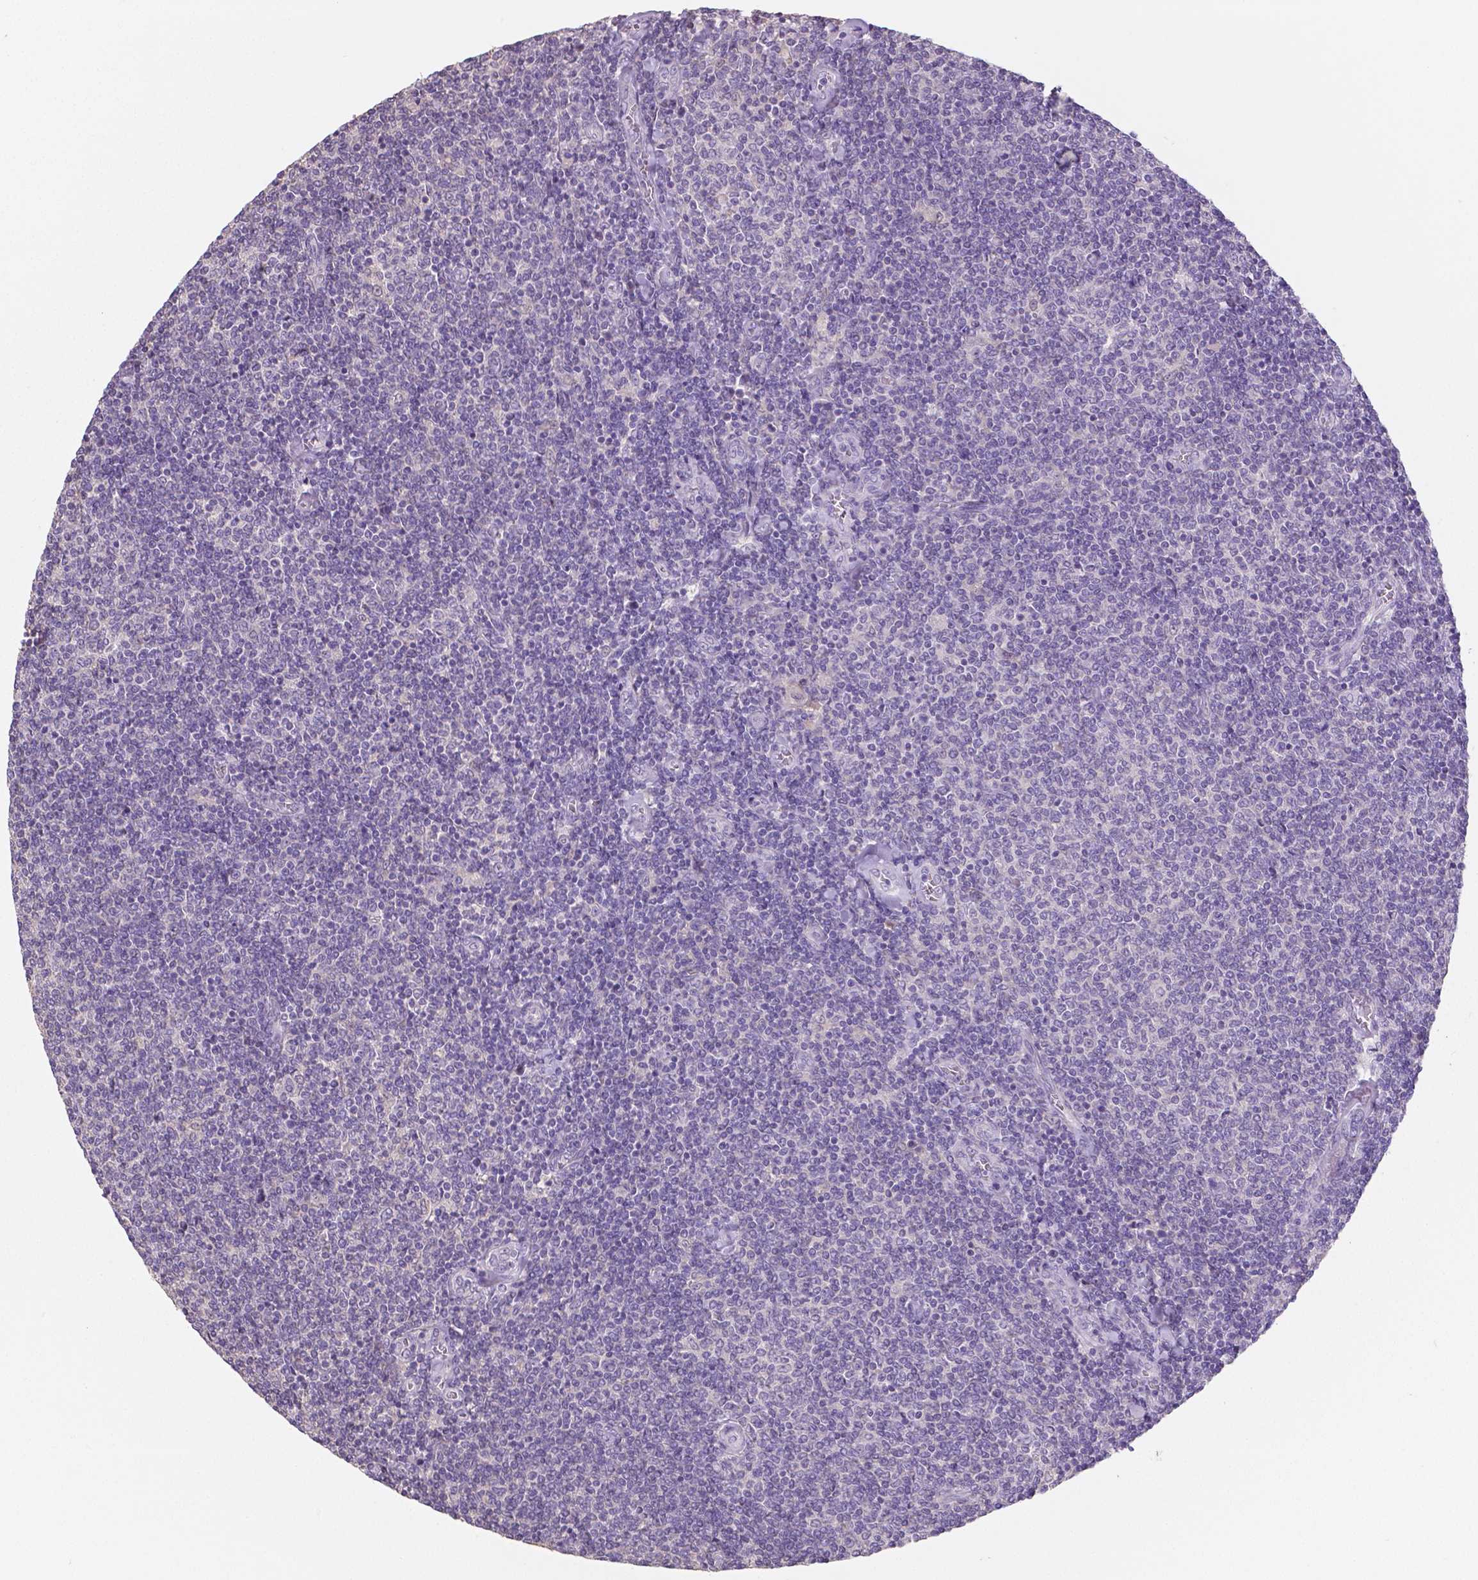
{"staining": {"intensity": "negative", "quantity": "none", "location": "none"}, "tissue": "lymphoma", "cell_type": "Tumor cells", "image_type": "cancer", "snomed": [{"axis": "morphology", "description": "Malignant lymphoma, non-Hodgkin's type, Low grade"}, {"axis": "topography", "description": "Lymph node"}], "caption": "High power microscopy photomicrograph of an immunohistochemistry micrograph of lymphoma, revealing no significant expression in tumor cells.", "gene": "CRMP1", "patient": {"sex": "male", "age": 52}}